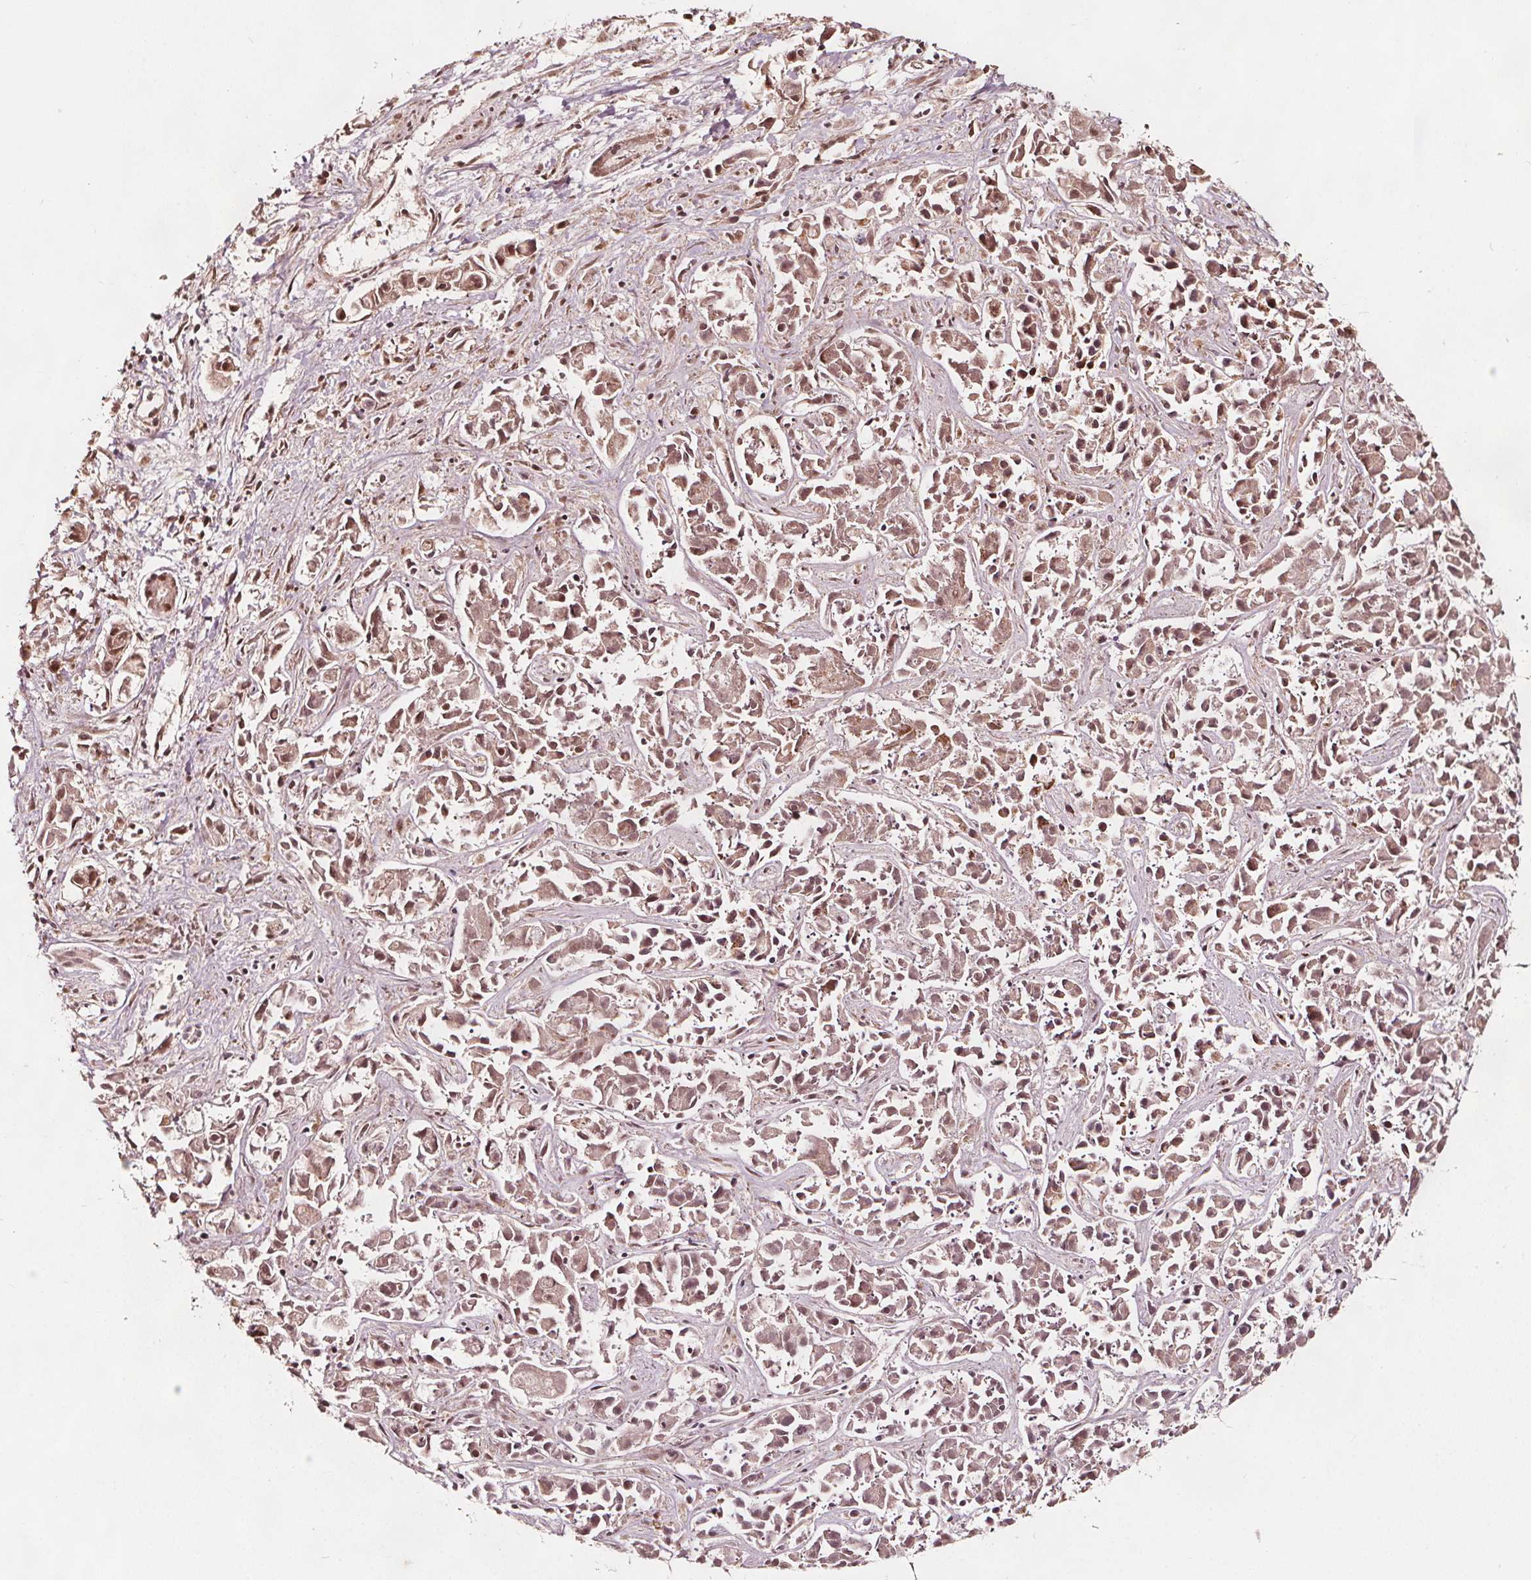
{"staining": {"intensity": "weak", "quantity": ">75%", "location": "cytoplasmic/membranous"}, "tissue": "liver cancer", "cell_type": "Tumor cells", "image_type": "cancer", "snomed": [{"axis": "morphology", "description": "Cholangiocarcinoma"}, {"axis": "topography", "description": "Liver"}], "caption": "Protein analysis of liver cancer (cholangiocarcinoma) tissue demonstrates weak cytoplasmic/membranous positivity in approximately >75% of tumor cells.", "gene": "AIP", "patient": {"sex": "female", "age": 81}}